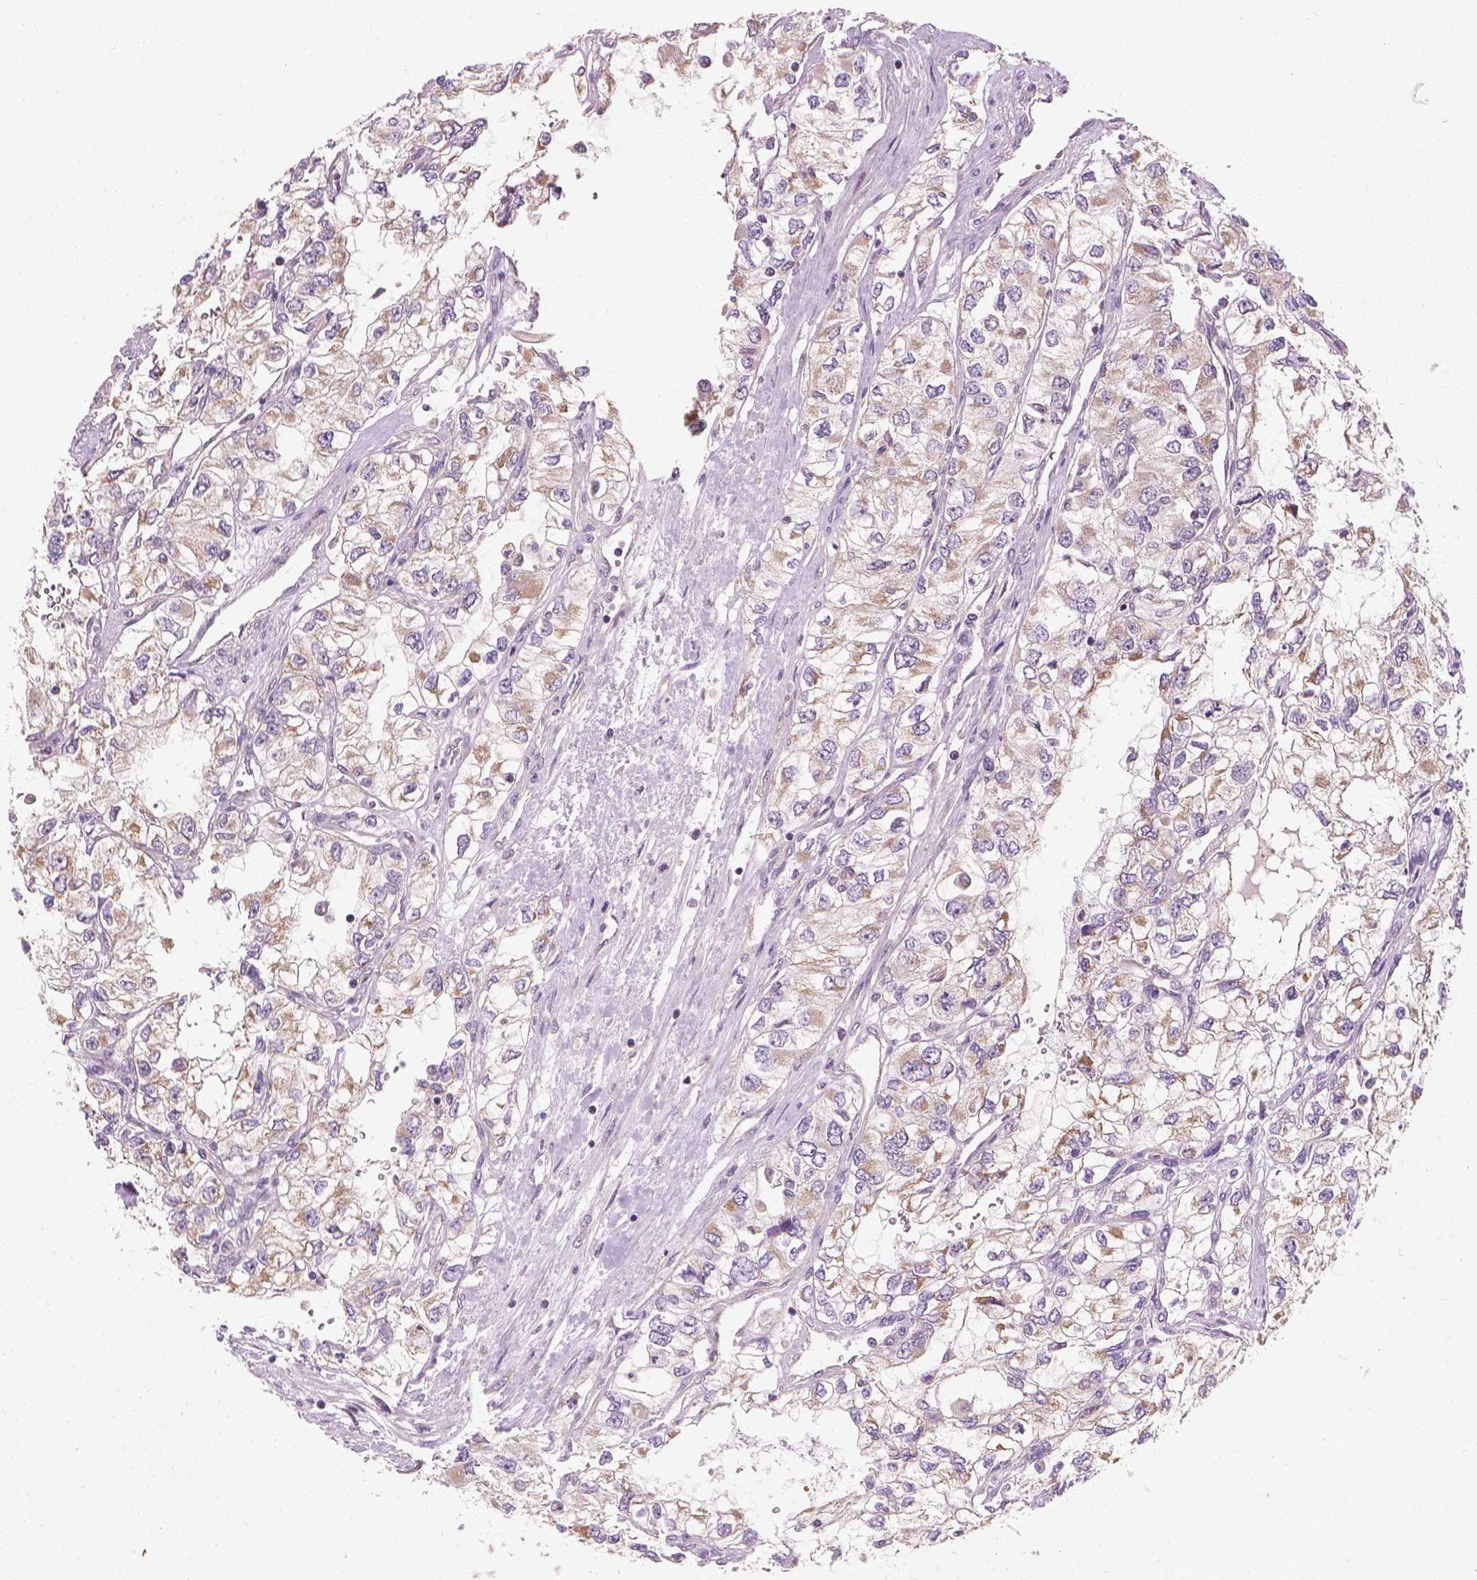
{"staining": {"intensity": "negative", "quantity": "none", "location": "none"}, "tissue": "renal cancer", "cell_type": "Tumor cells", "image_type": "cancer", "snomed": [{"axis": "morphology", "description": "Adenocarcinoma, NOS"}, {"axis": "topography", "description": "Kidney"}], "caption": "Renal cancer stained for a protein using IHC demonstrates no positivity tumor cells.", "gene": "RIIAD1", "patient": {"sex": "female", "age": 59}}